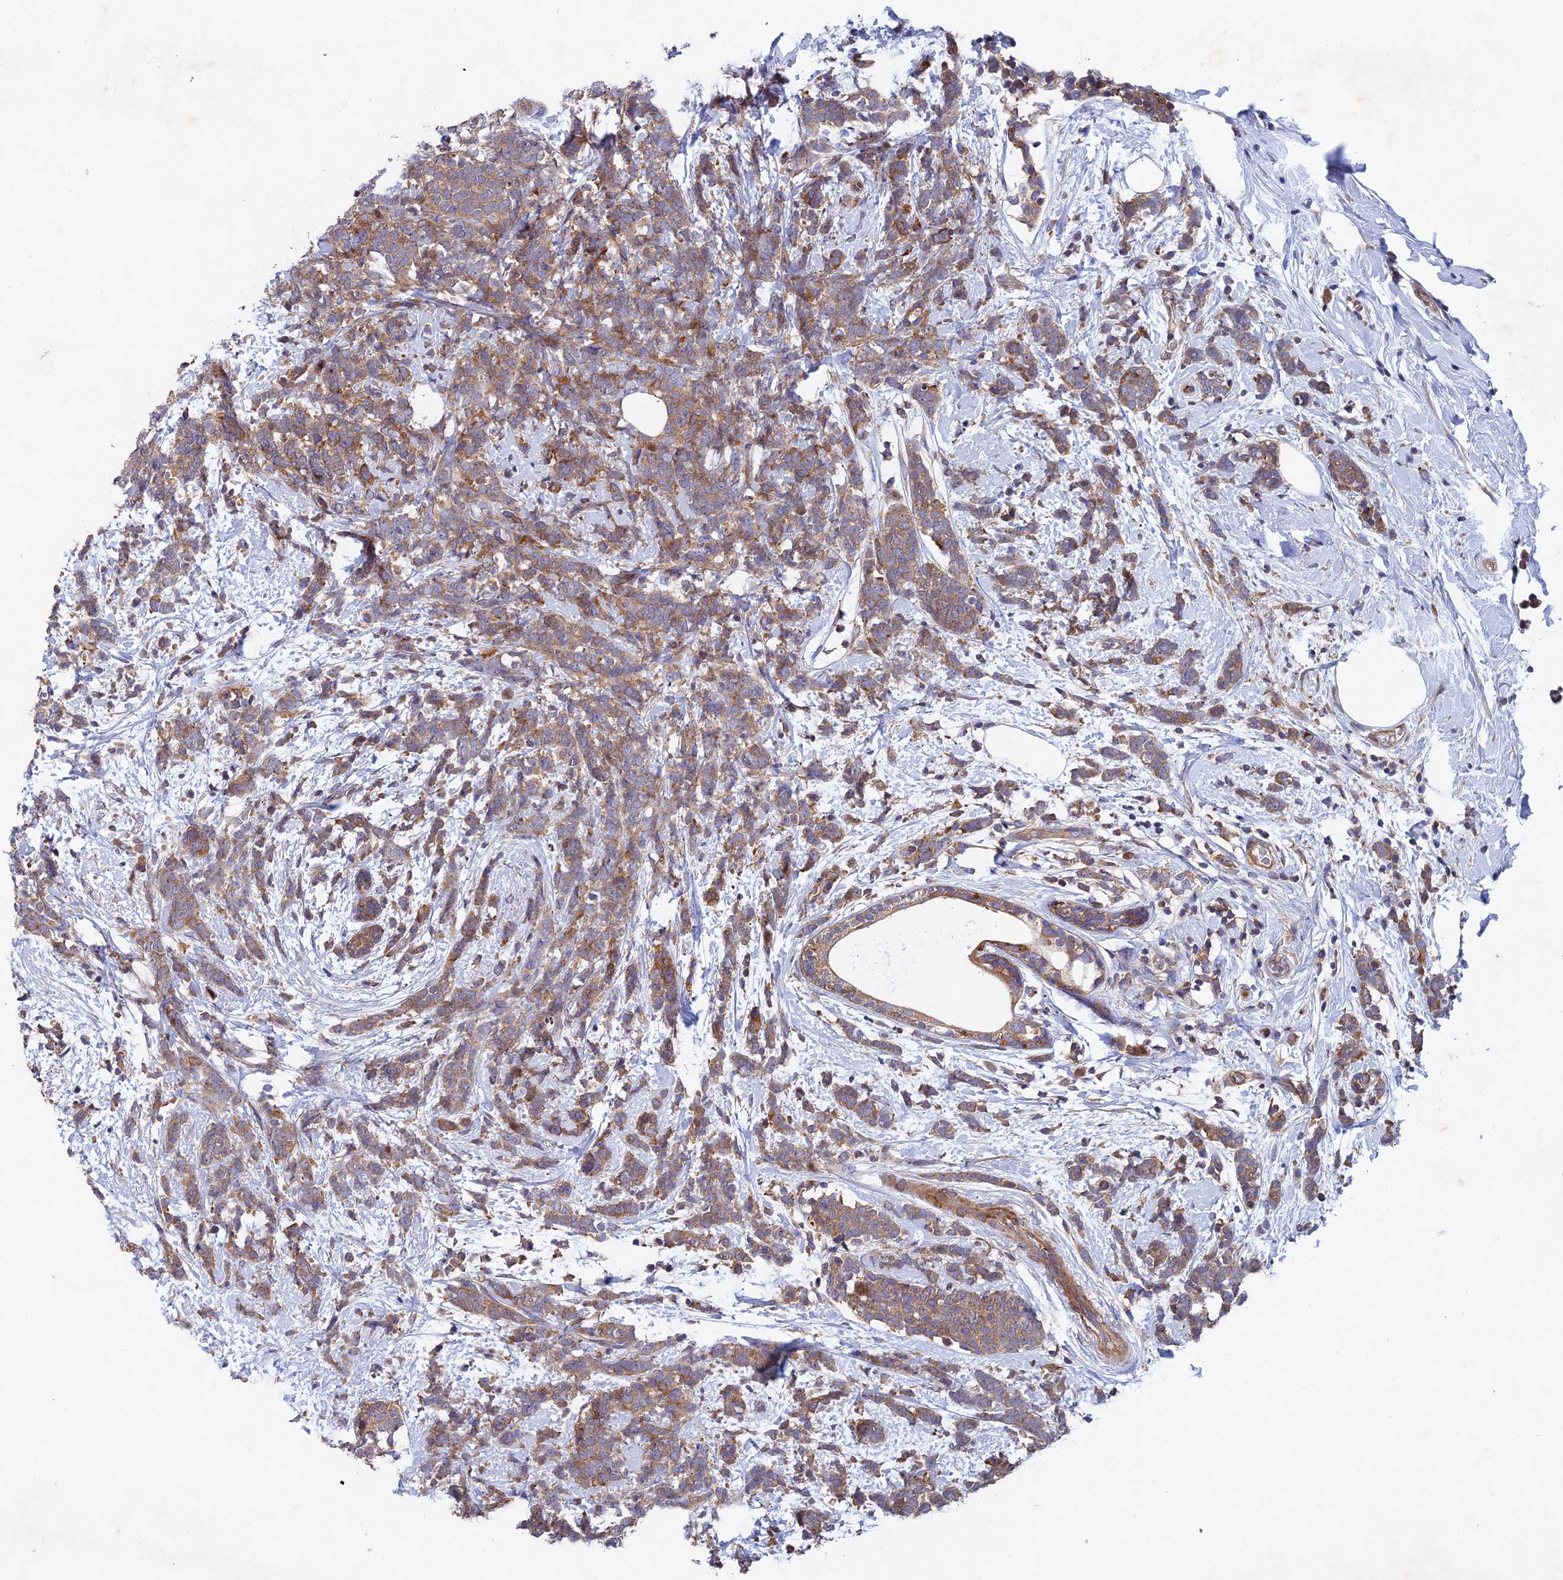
{"staining": {"intensity": "moderate", "quantity": ">75%", "location": "cytoplasmic/membranous"}, "tissue": "breast cancer", "cell_type": "Tumor cells", "image_type": "cancer", "snomed": [{"axis": "morphology", "description": "Lobular carcinoma"}, {"axis": "topography", "description": "Breast"}], "caption": "About >75% of tumor cells in lobular carcinoma (breast) demonstrate moderate cytoplasmic/membranous protein staining as visualized by brown immunohistochemical staining.", "gene": "NCAPG", "patient": {"sex": "female", "age": 58}}